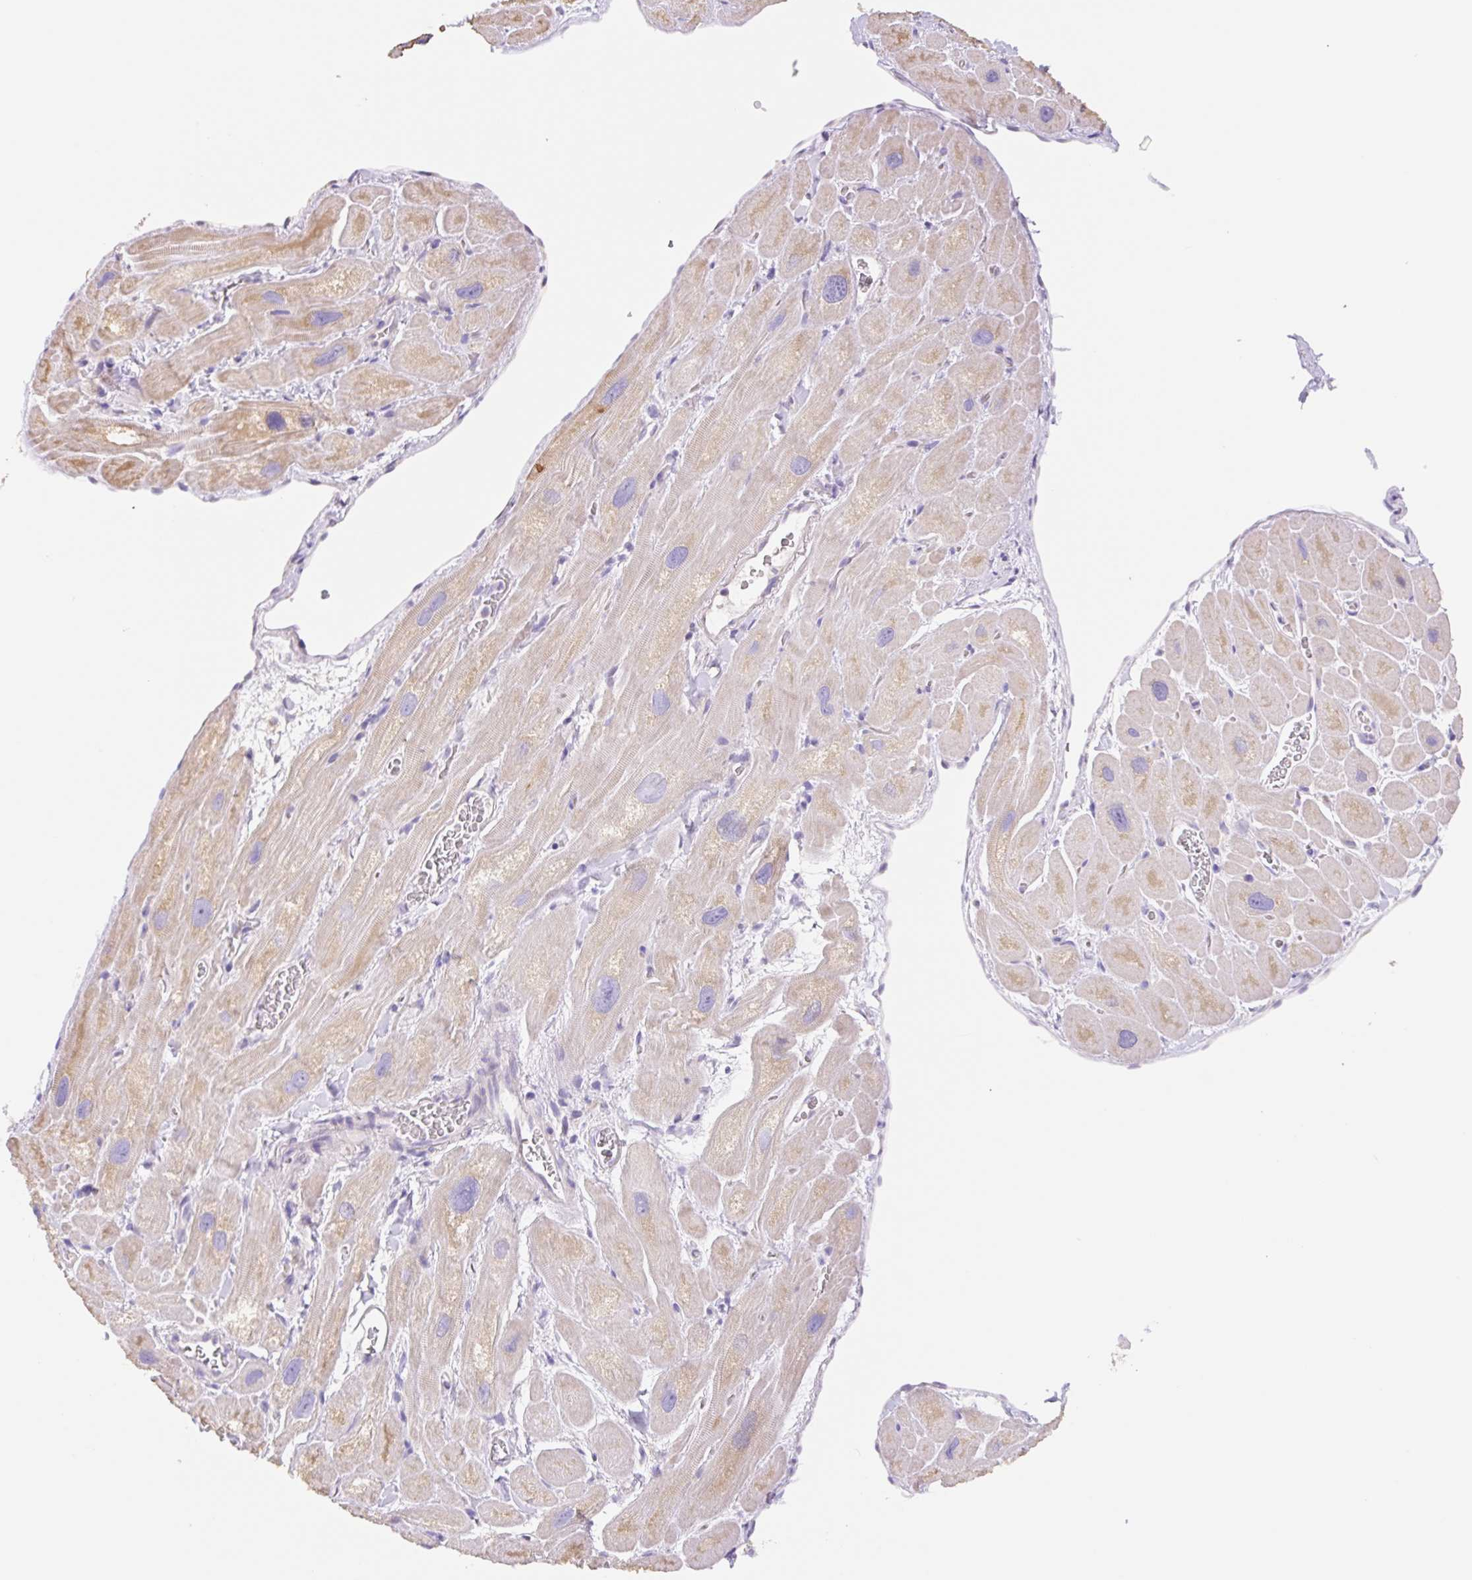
{"staining": {"intensity": "weak", "quantity": "25%-75%", "location": "cytoplasmic/membranous"}, "tissue": "heart muscle", "cell_type": "Cardiomyocytes", "image_type": "normal", "snomed": [{"axis": "morphology", "description": "Normal tissue, NOS"}, {"axis": "topography", "description": "Heart"}], "caption": "Immunohistochemical staining of benign human heart muscle displays low levels of weak cytoplasmic/membranous expression in approximately 25%-75% of cardiomyocytes. (brown staining indicates protein expression, while blue staining denotes nuclei).", "gene": "COPZ2", "patient": {"sex": "male", "age": 49}}